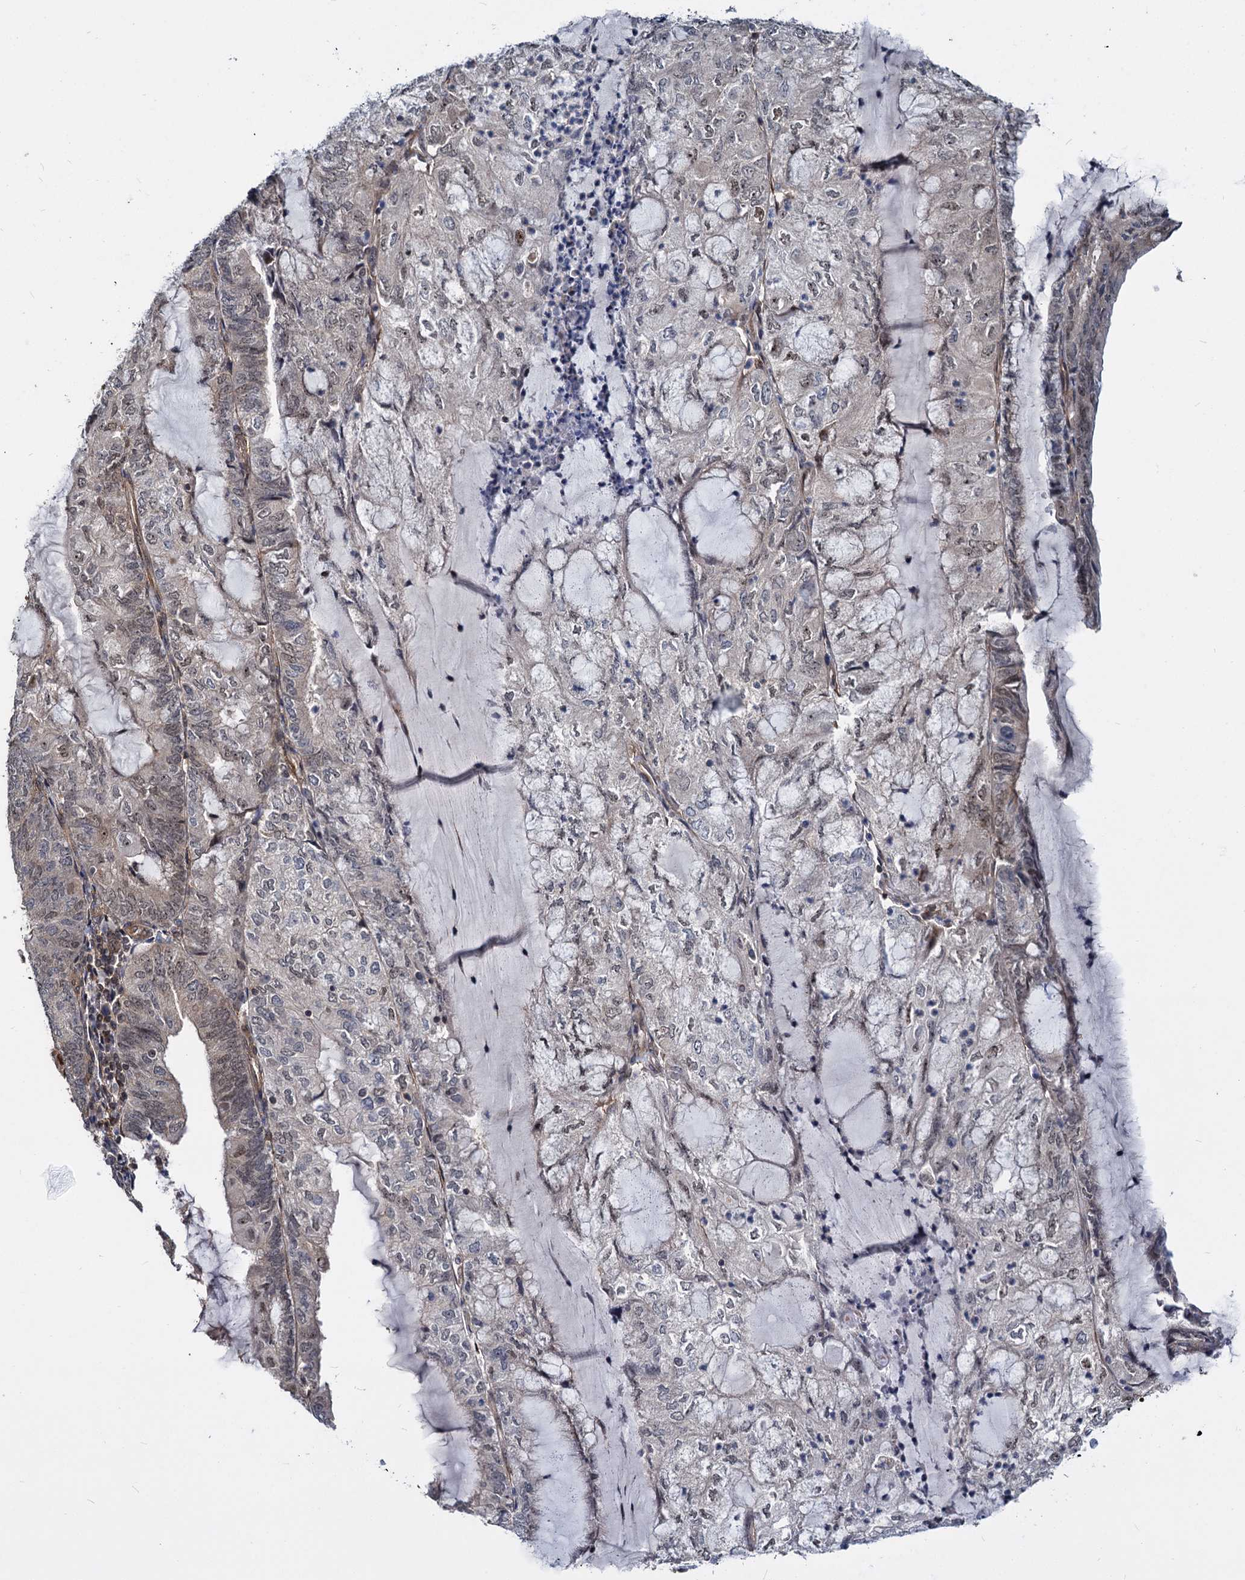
{"staining": {"intensity": "moderate", "quantity": "25%-75%", "location": "nuclear"}, "tissue": "endometrial cancer", "cell_type": "Tumor cells", "image_type": "cancer", "snomed": [{"axis": "morphology", "description": "Adenocarcinoma, NOS"}, {"axis": "topography", "description": "Endometrium"}], "caption": "Immunohistochemical staining of endometrial cancer (adenocarcinoma) reveals medium levels of moderate nuclear protein expression in about 25%-75% of tumor cells.", "gene": "UBLCP1", "patient": {"sex": "female", "age": 81}}